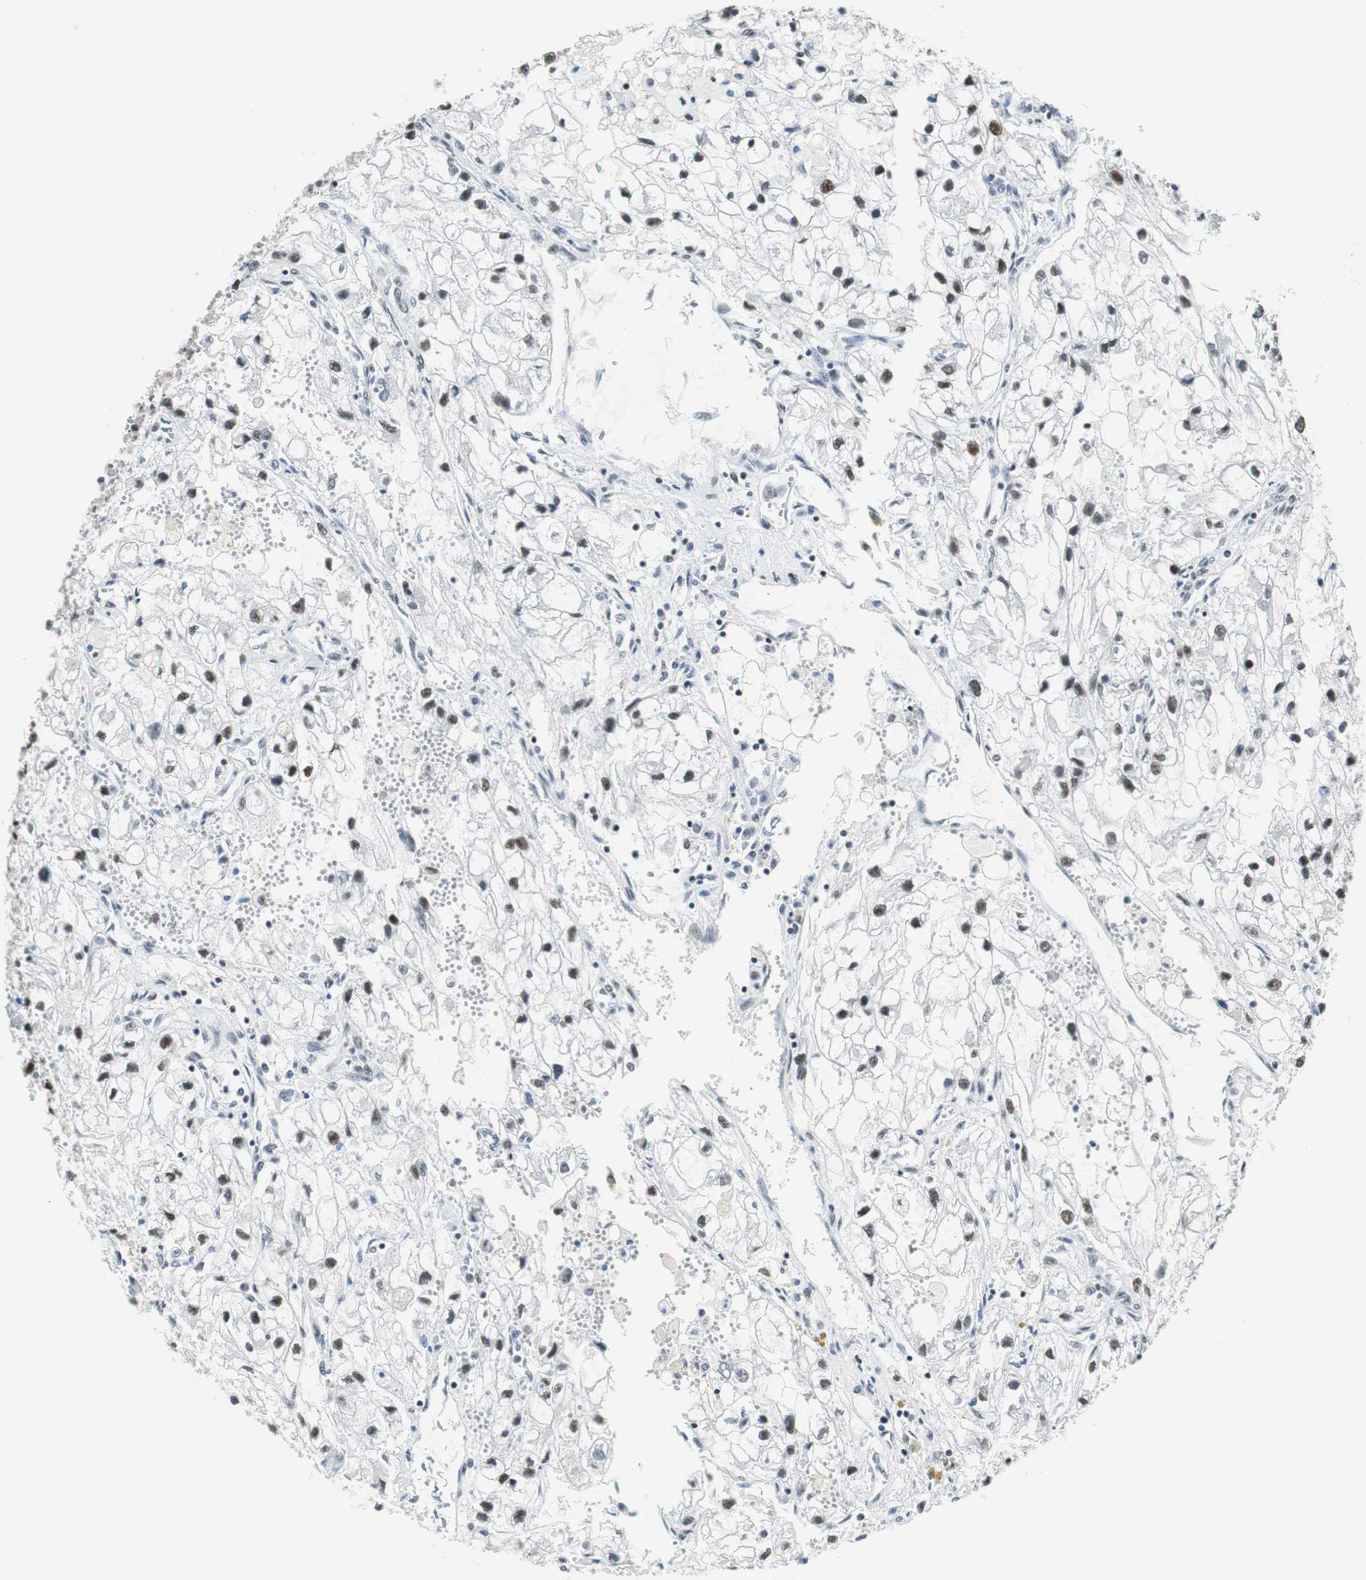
{"staining": {"intensity": "moderate", "quantity": "25%-75%", "location": "nuclear"}, "tissue": "renal cancer", "cell_type": "Tumor cells", "image_type": "cancer", "snomed": [{"axis": "morphology", "description": "Adenocarcinoma, NOS"}, {"axis": "topography", "description": "Kidney"}], "caption": "Immunohistochemical staining of human renal adenocarcinoma displays medium levels of moderate nuclear protein positivity in approximately 25%-75% of tumor cells.", "gene": "HDAC3", "patient": {"sex": "female", "age": 70}}